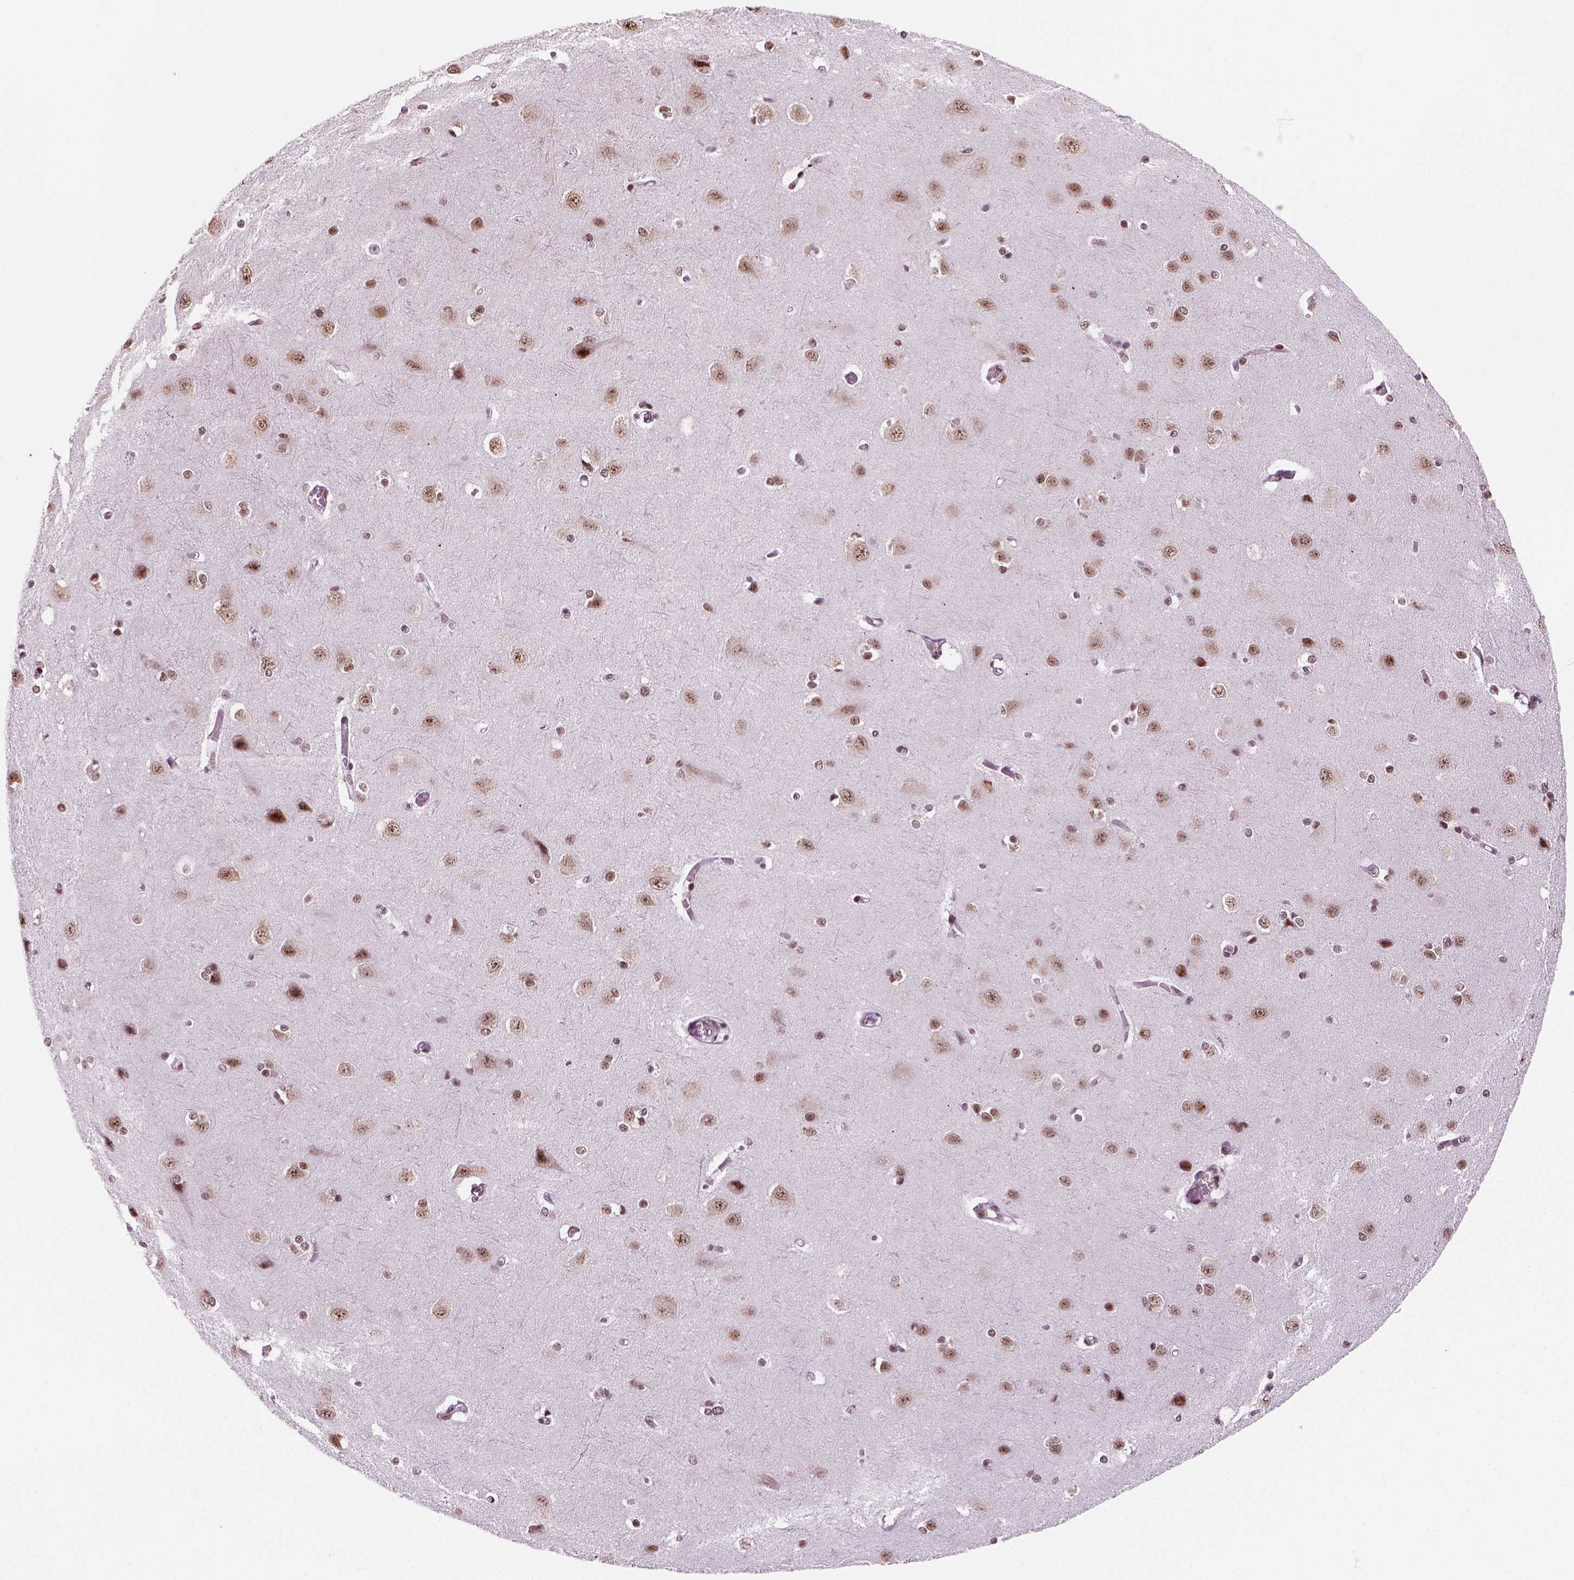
{"staining": {"intensity": "negative", "quantity": "none", "location": "none"}, "tissue": "cerebral cortex", "cell_type": "Endothelial cells", "image_type": "normal", "snomed": [{"axis": "morphology", "description": "Normal tissue, NOS"}, {"axis": "topography", "description": "Cerebral cortex"}], "caption": "High power microscopy photomicrograph of an IHC photomicrograph of benign cerebral cortex, revealing no significant expression in endothelial cells. Nuclei are stained in blue.", "gene": "GTF2F1", "patient": {"sex": "male", "age": 37}}